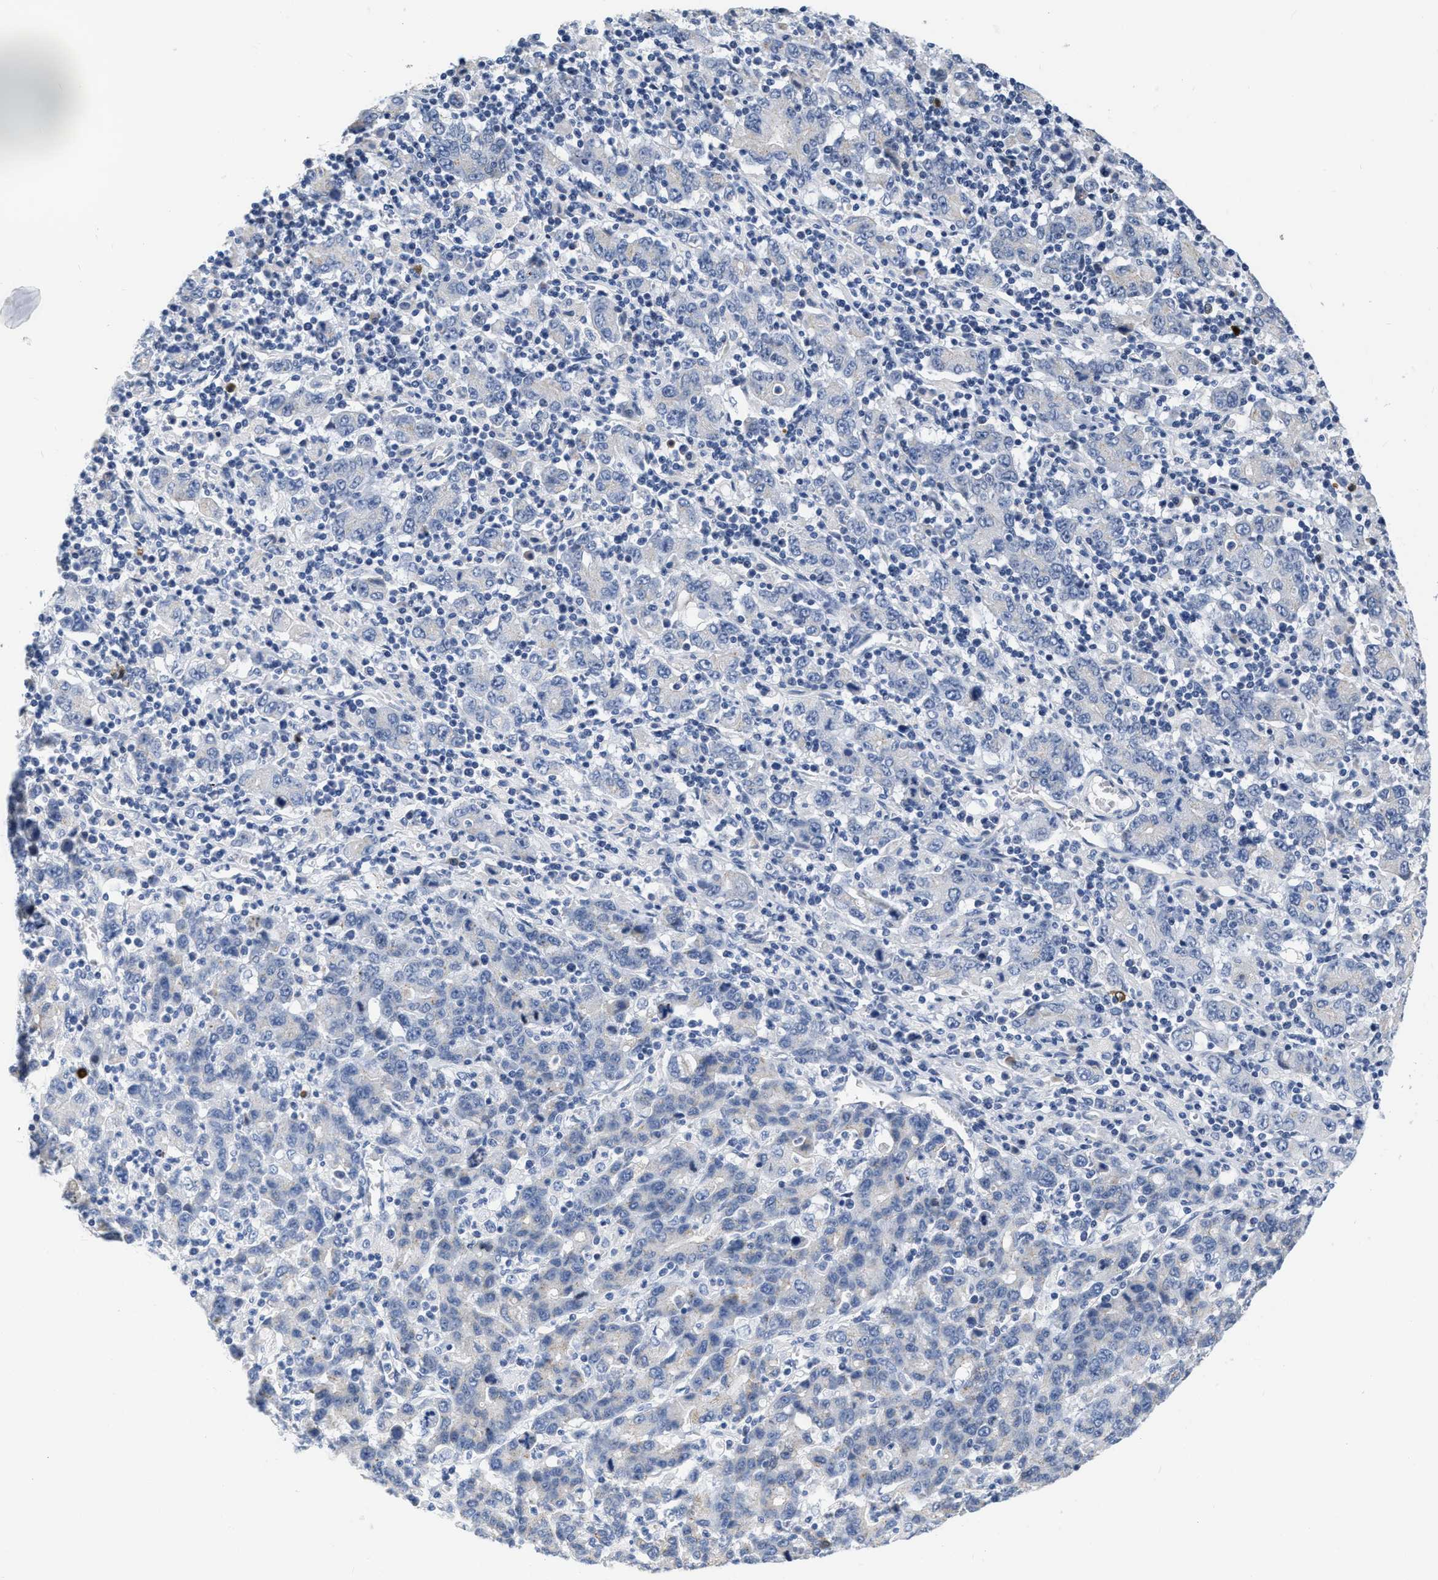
{"staining": {"intensity": "negative", "quantity": "none", "location": "none"}, "tissue": "stomach cancer", "cell_type": "Tumor cells", "image_type": "cancer", "snomed": [{"axis": "morphology", "description": "Adenocarcinoma, NOS"}, {"axis": "topography", "description": "Stomach, upper"}], "caption": "High power microscopy histopathology image of an immunohistochemistry histopathology image of adenocarcinoma (stomach), revealing no significant expression in tumor cells.", "gene": "CRYM", "patient": {"sex": "male", "age": 69}}